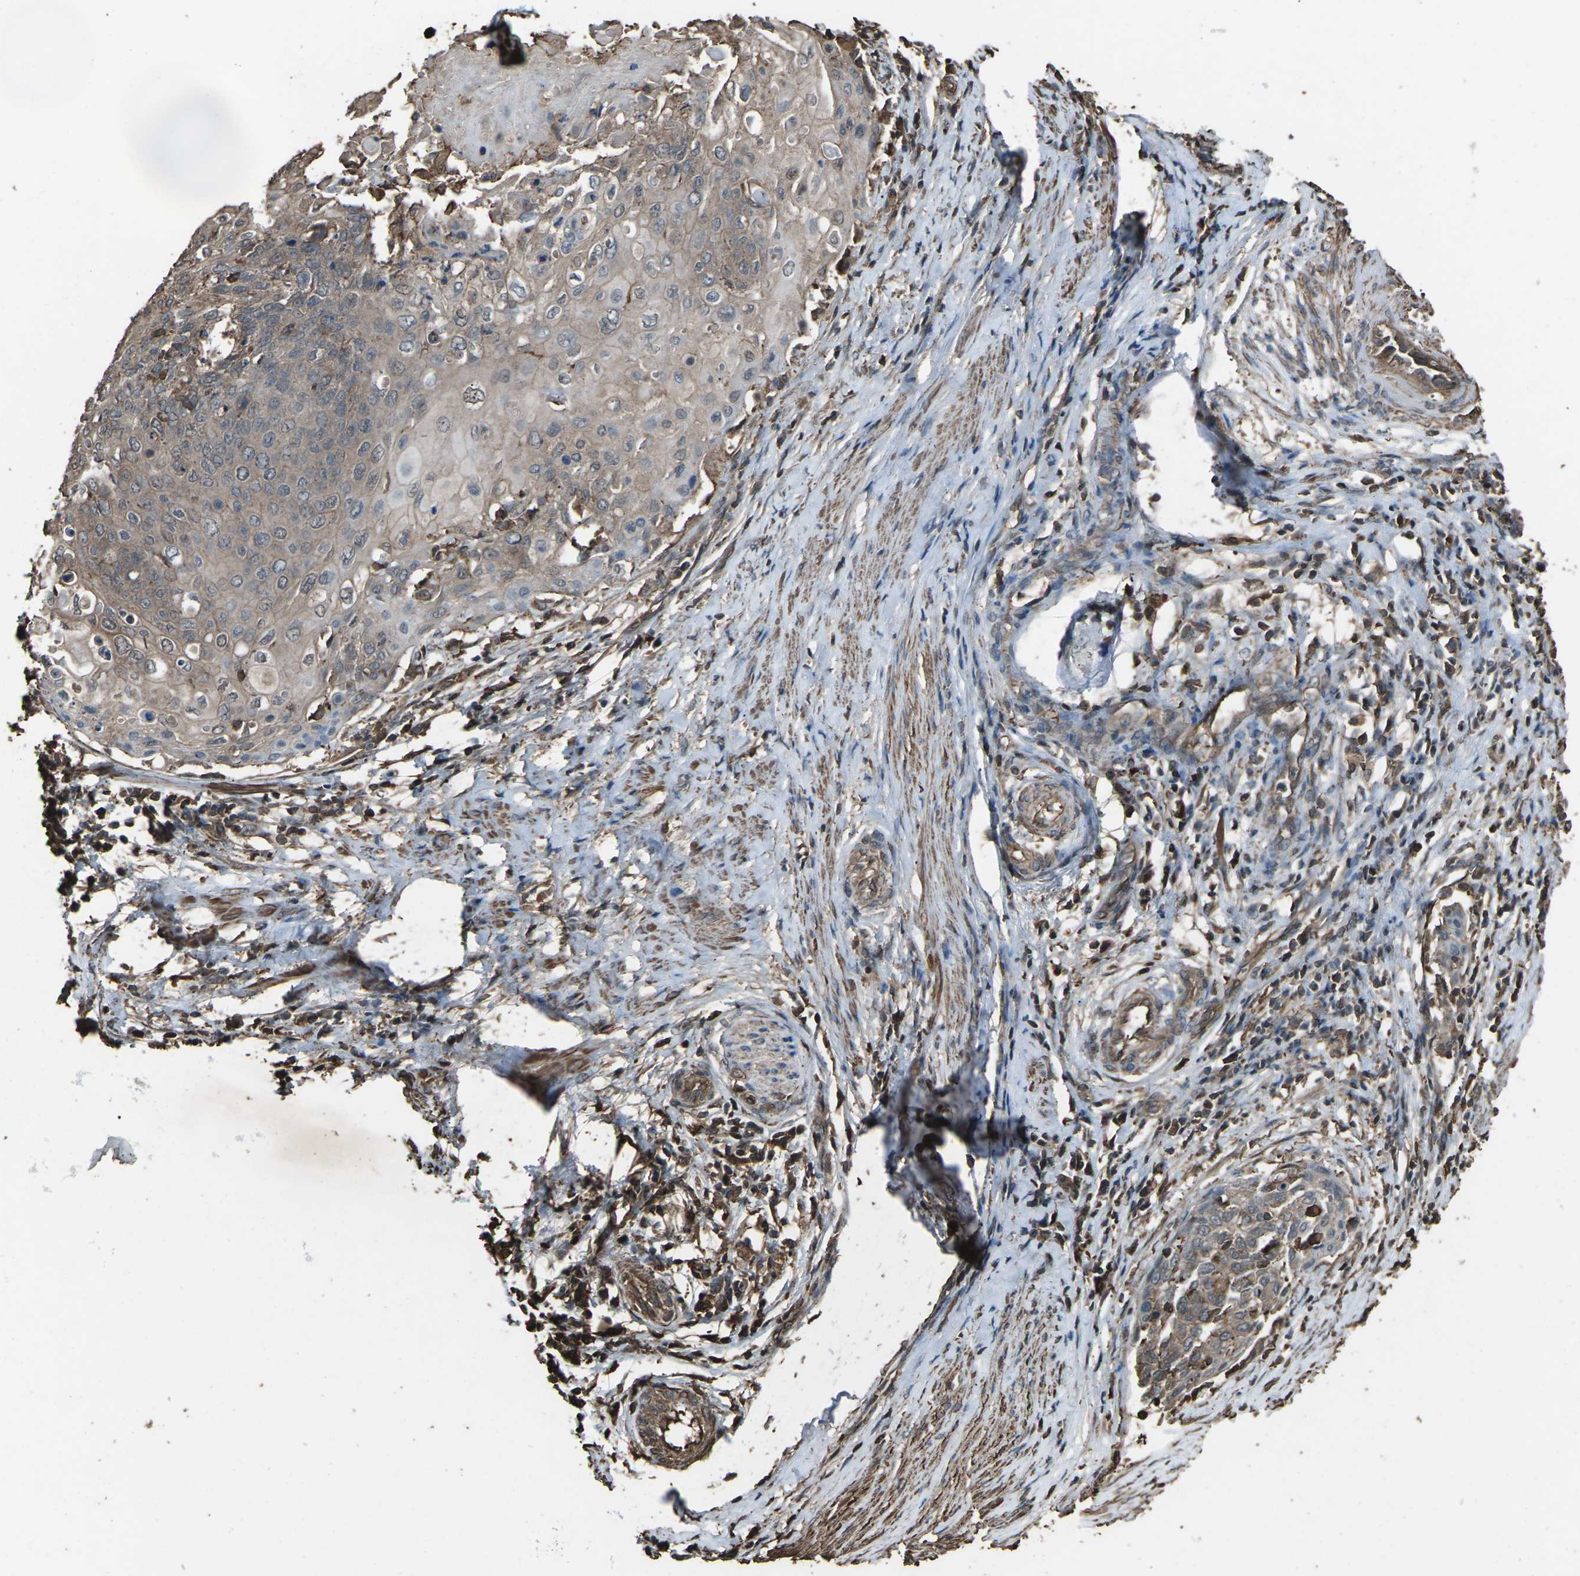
{"staining": {"intensity": "moderate", "quantity": ">75%", "location": "cytoplasmic/membranous"}, "tissue": "cervical cancer", "cell_type": "Tumor cells", "image_type": "cancer", "snomed": [{"axis": "morphology", "description": "Squamous cell carcinoma, NOS"}, {"axis": "topography", "description": "Cervix"}], "caption": "Protein analysis of cervical cancer (squamous cell carcinoma) tissue displays moderate cytoplasmic/membranous expression in about >75% of tumor cells.", "gene": "DHPS", "patient": {"sex": "female", "age": 39}}